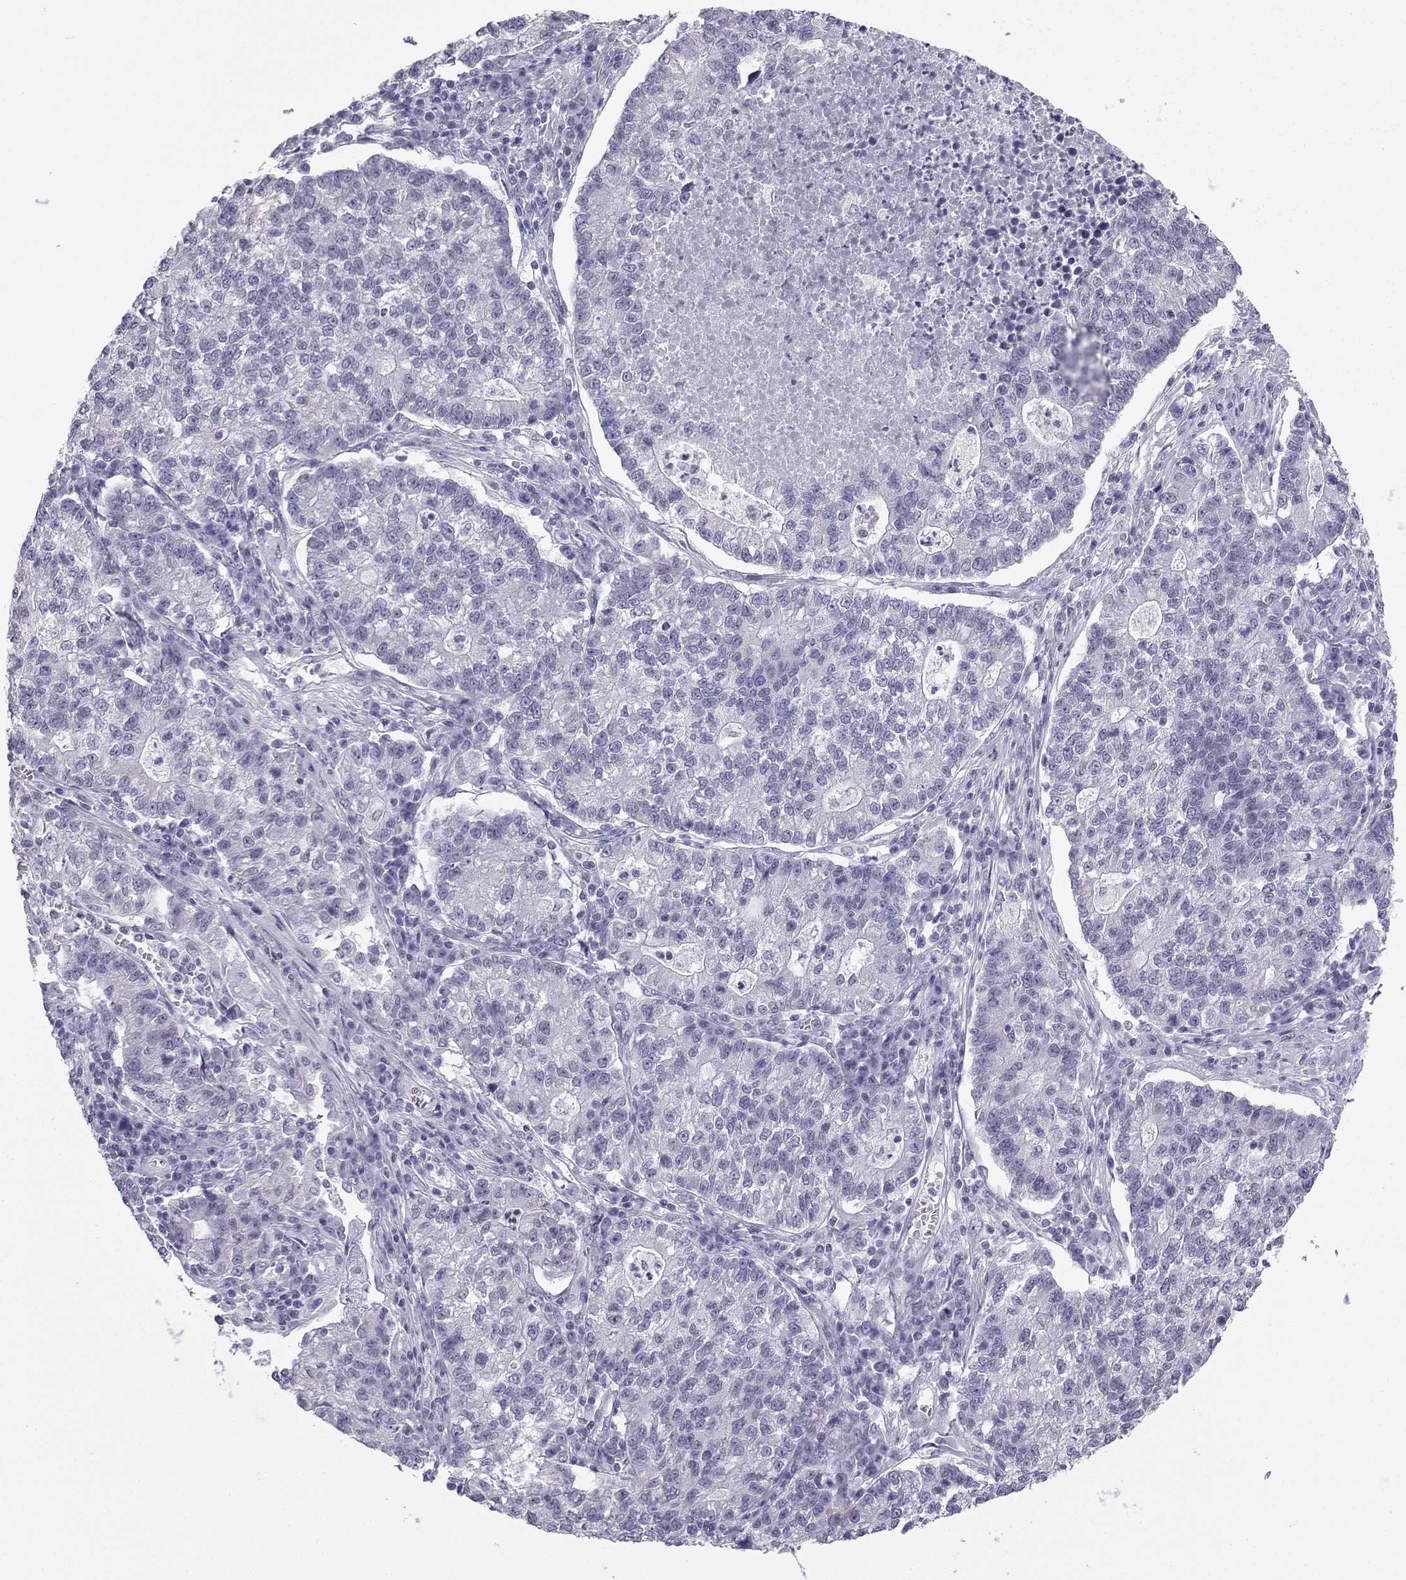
{"staining": {"intensity": "negative", "quantity": "none", "location": "none"}, "tissue": "lung cancer", "cell_type": "Tumor cells", "image_type": "cancer", "snomed": [{"axis": "morphology", "description": "Adenocarcinoma, NOS"}, {"axis": "topography", "description": "Lung"}], "caption": "Immunohistochemical staining of human lung cancer displays no significant expression in tumor cells.", "gene": "ACRBP", "patient": {"sex": "male", "age": 57}}